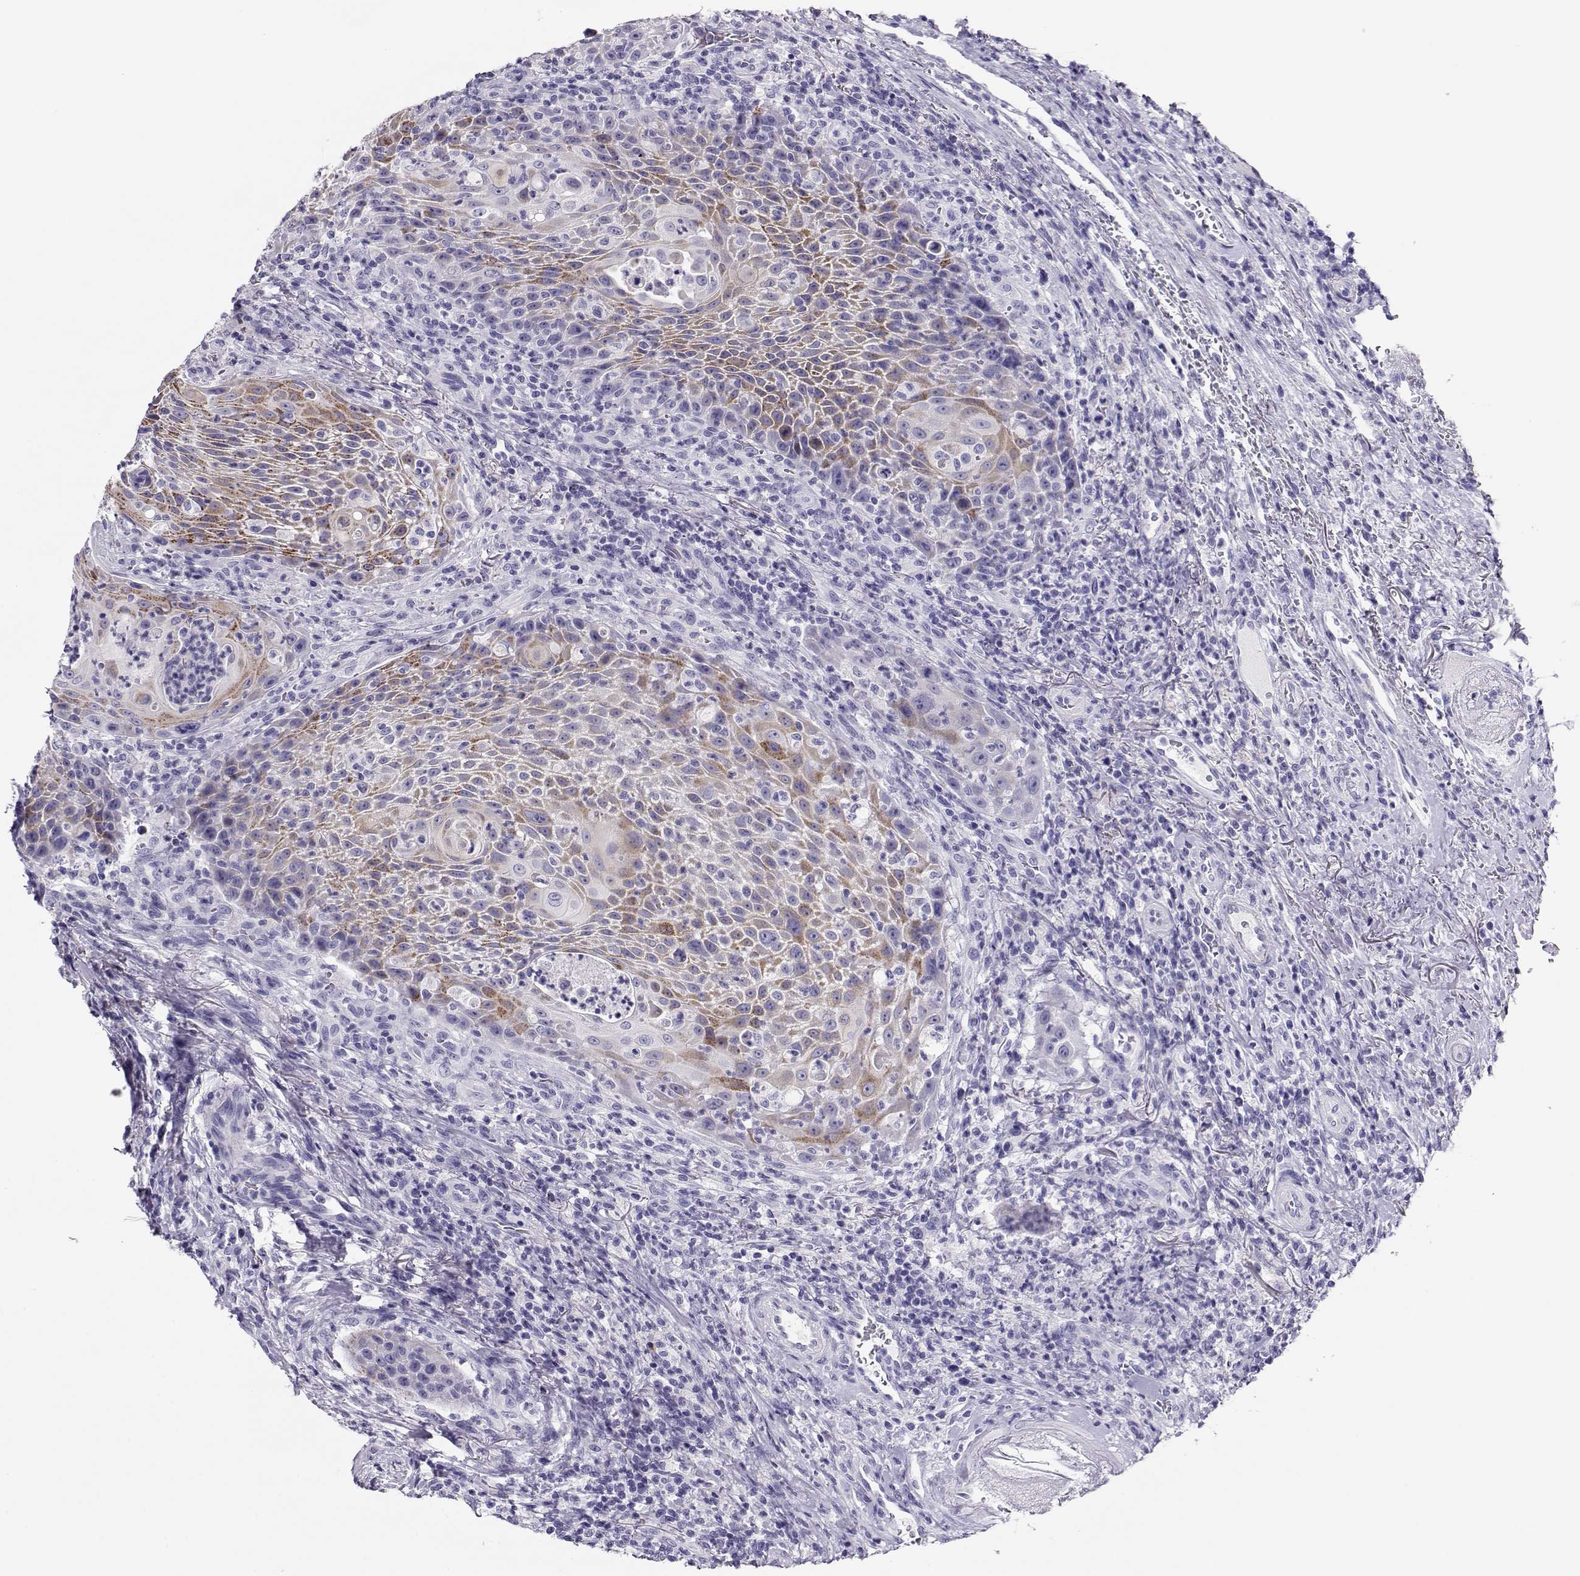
{"staining": {"intensity": "moderate", "quantity": "<25%", "location": "cytoplasmic/membranous"}, "tissue": "head and neck cancer", "cell_type": "Tumor cells", "image_type": "cancer", "snomed": [{"axis": "morphology", "description": "Squamous cell carcinoma, NOS"}, {"axis": "topography", "description": "Head-Neck"}], "caption": "A photomicrograph showing moderate cytoplasmic/membranous positivity in approximately <25% of tumor cells in head and neck squamous cell carcinoma, as visualized by brown immunohistochemical staining.", "gene": "CRX", "patient": {"sex": "male", "age": 69}}